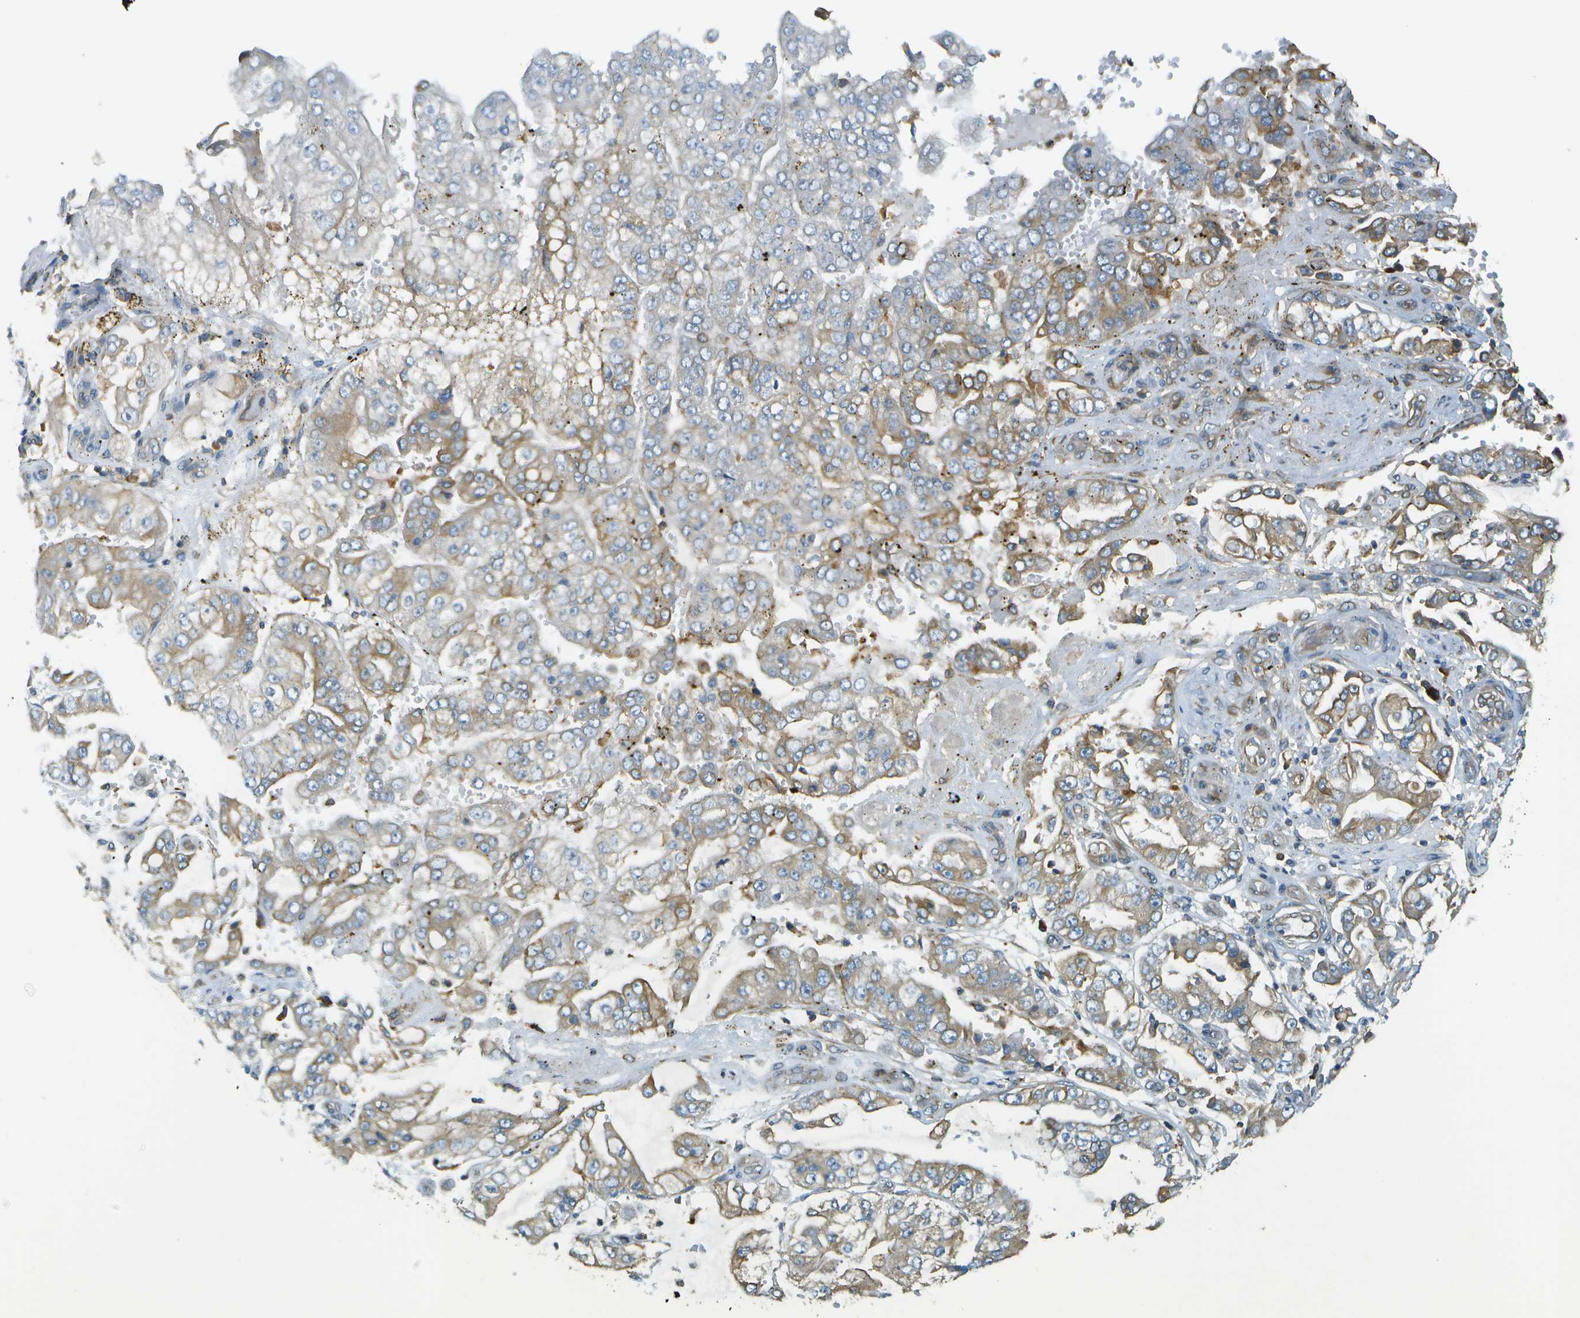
{"staining": {"intensity": "moderate", "quantity": "25%-75%", "location": "cytoplasmic/membranous"}, "tissue": "stomach cancer", "cell_type": "Tumor cells", "image_type": "cancer", "snomed": [{"axis": "morphology", "description": "Adenocarcinoma, NOS"}, {"axis": "topography", "description": "Stomach"}], "caption": "Immunohistochemistry (IHC) image of stomach adenocarcinoma stained for a protein (brown), which exhibits medium levels of moderate cytoplasmic/membranous positivity in about 25%-75% of tumor cells.", "gene": "DNAJB11", "patient": {"sex": "male", "age": 76}}